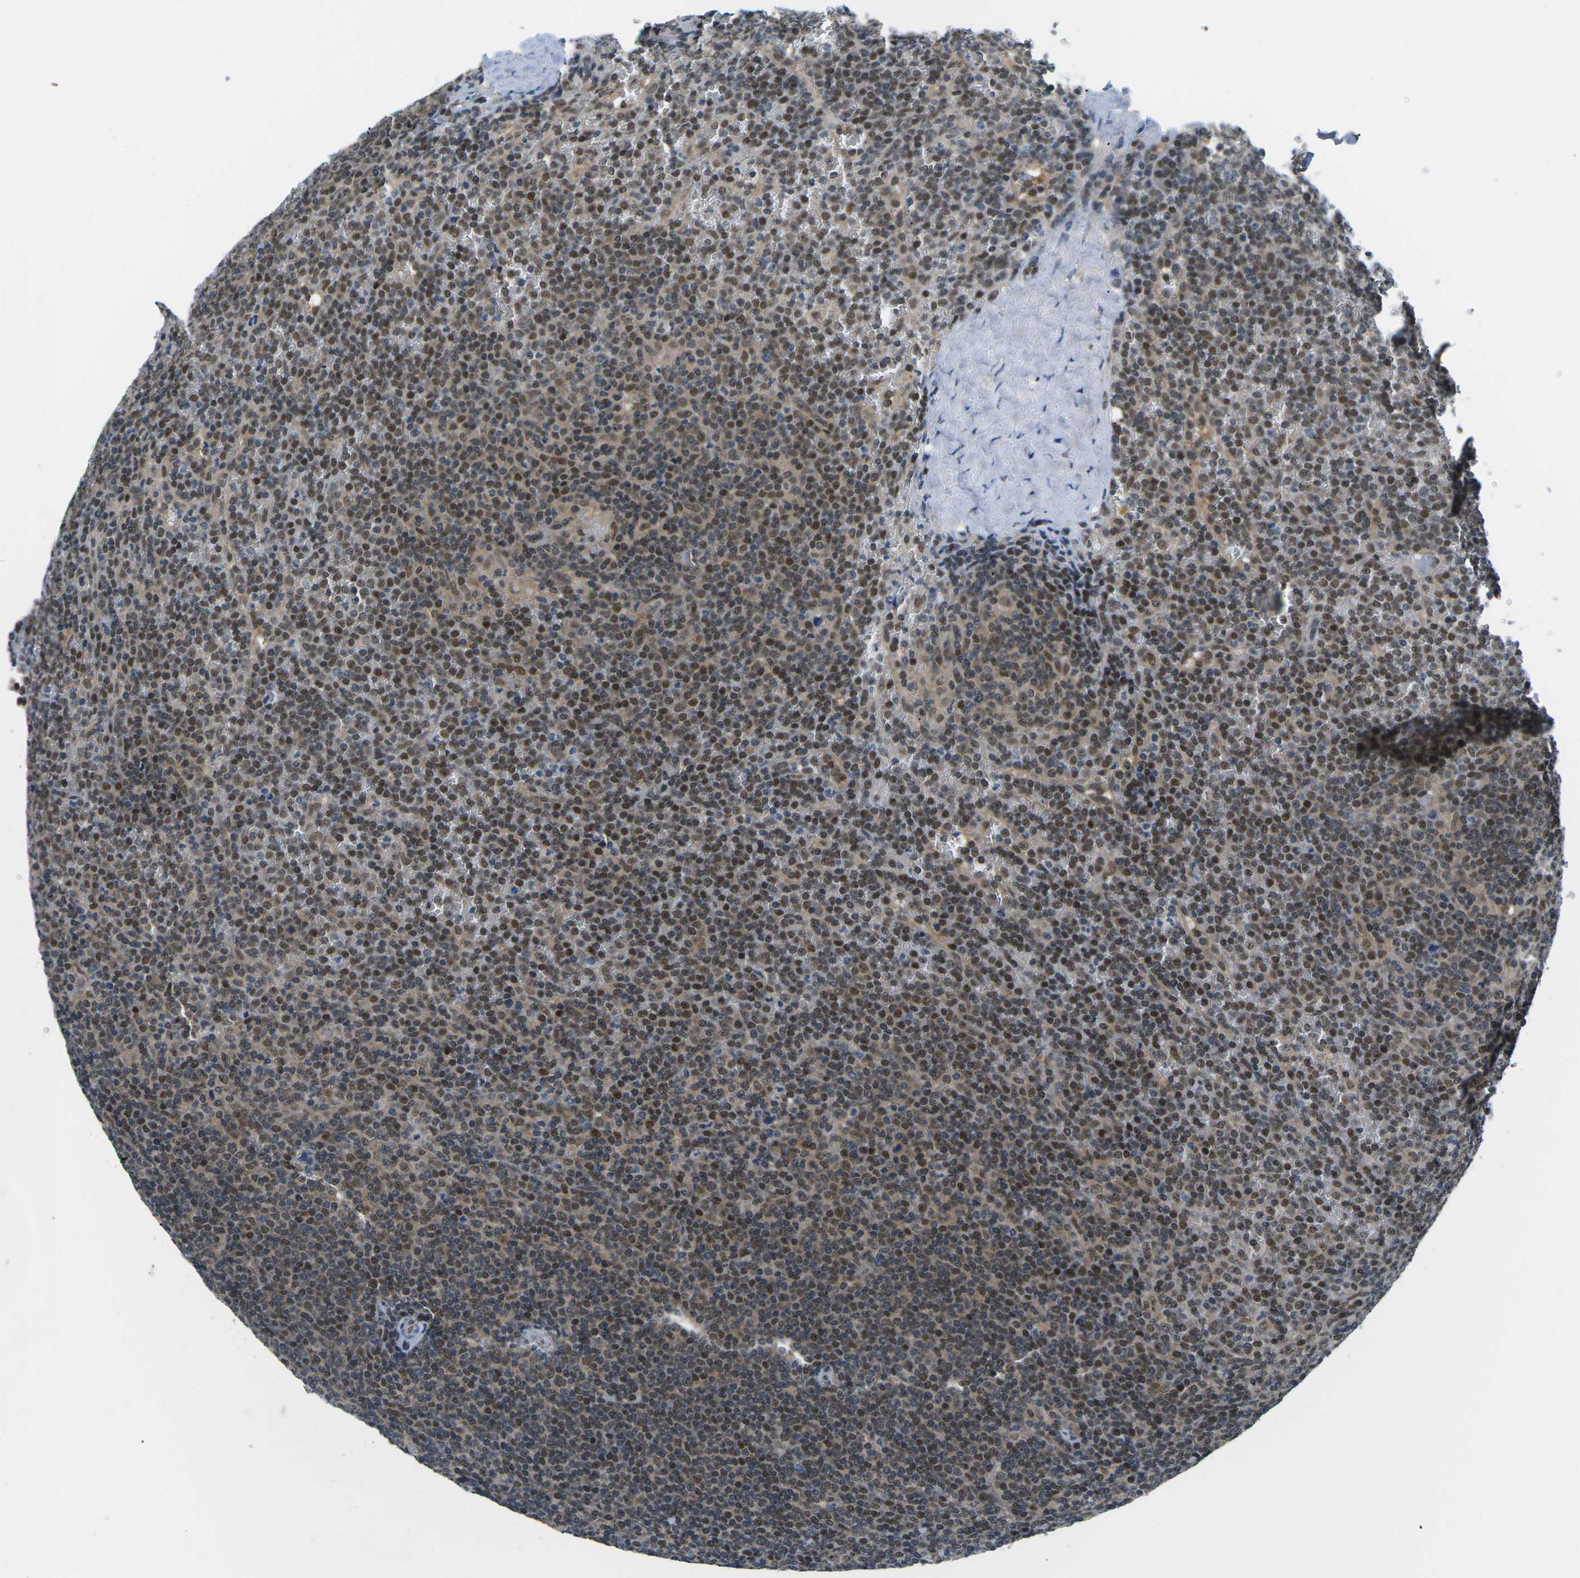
{"staining": {"intensity": "moderate", "quantity": ">75%", "location": "nuclear"}, "tissue": "lymphoma", "cell_type": "Tumor cells", "image_type": "cancer", "snomed": [{"axis": "morphology", "description": "Malignant lymphoma, non-Hodgkin's type, Low grade"}, {"axis": "topography", "description": "Spleen"}], "caption": "Brown immunohistochemical staining in low-grade malignant lymphoma, non-Hodgkin's type displays moderate nuclear staining in about >75% of tumor cells.", "gene": "UBA7", "patient": {"sex": "female", "age": 19}}